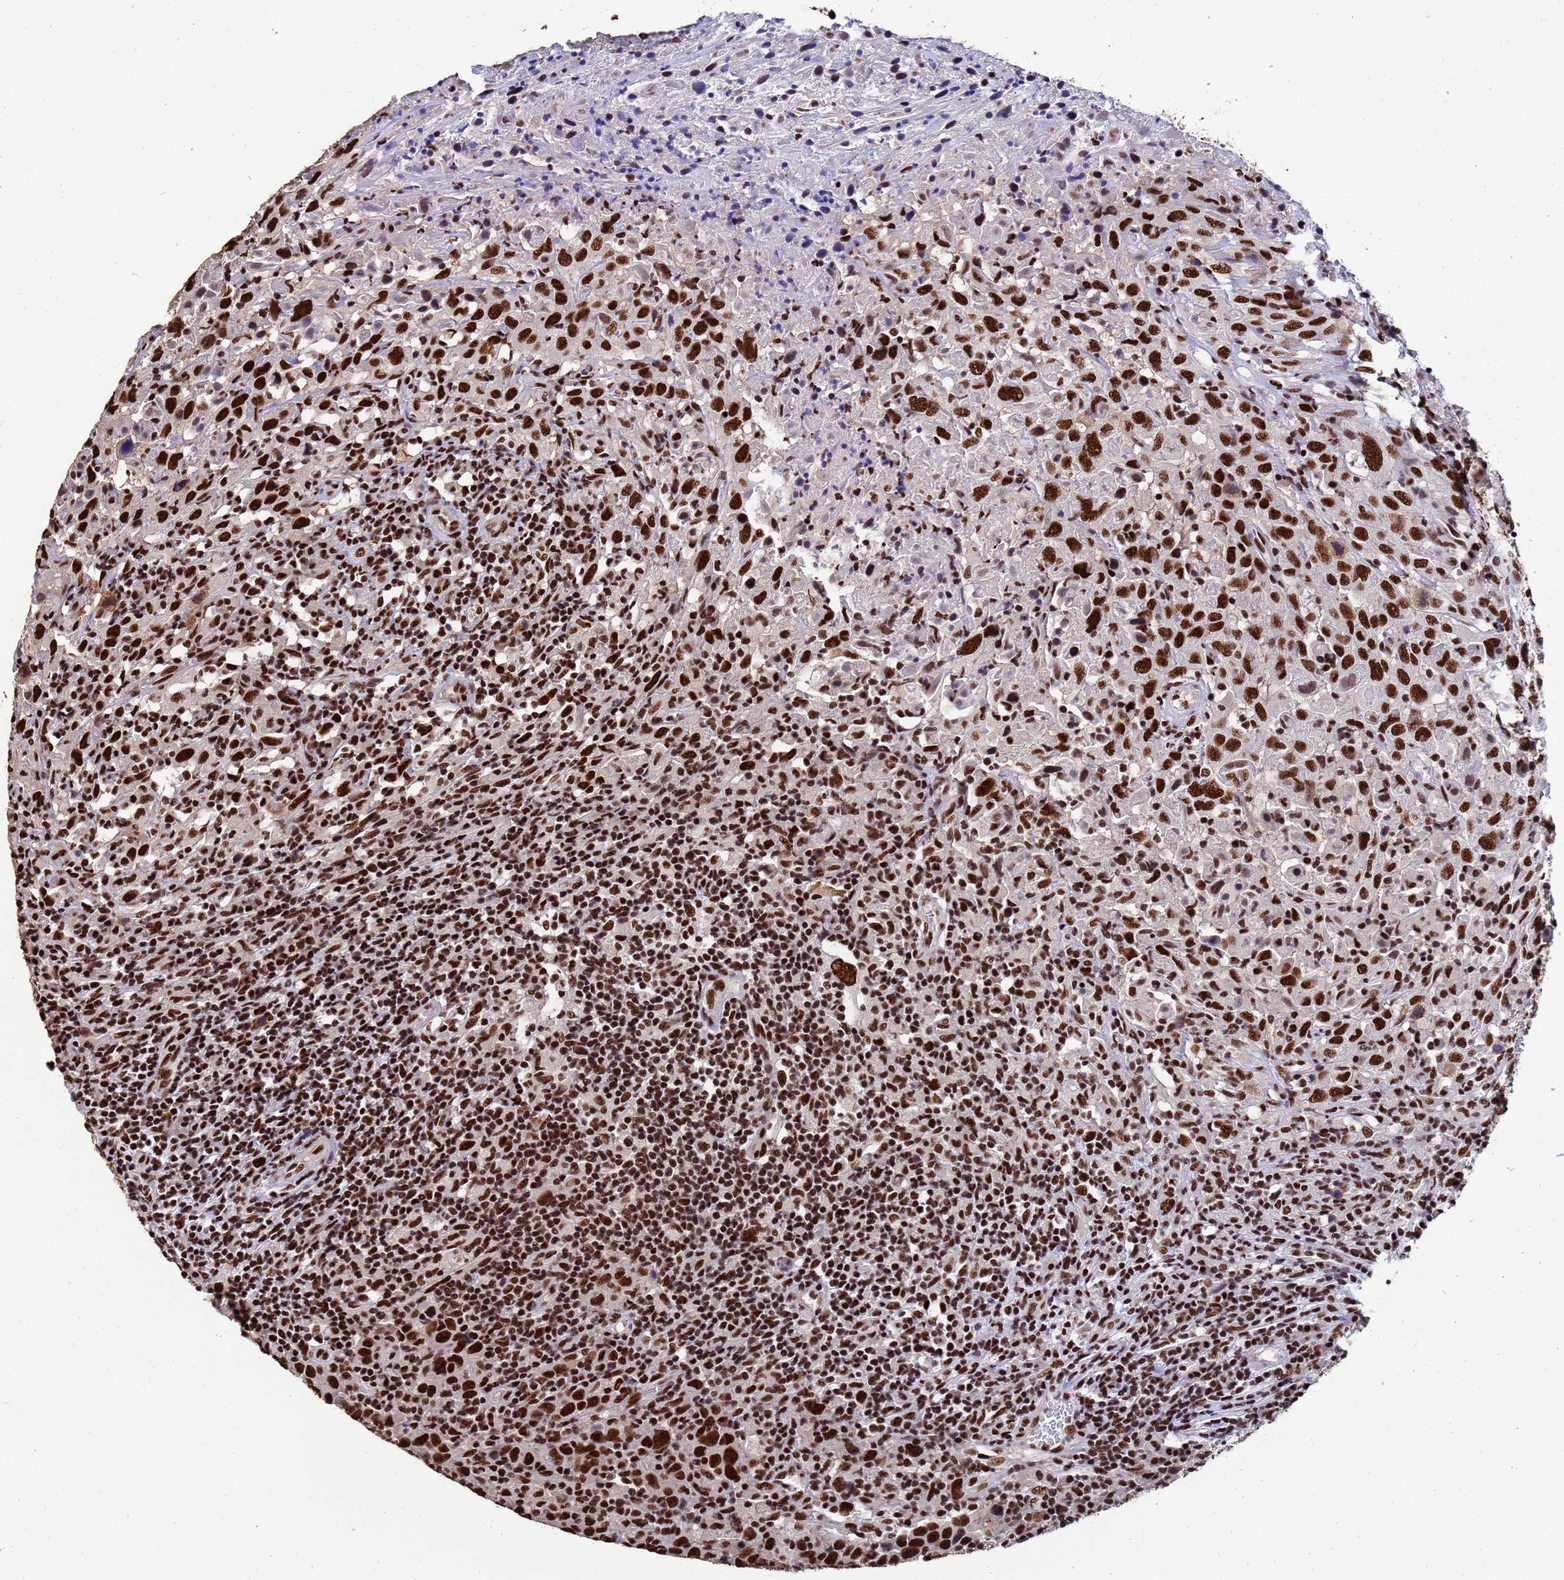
{"staining": {"intensity": "strong", "quantity": ">75%", "location": "nuclear"}, "tissue": "urothelial cancer", "cell_type": "Tumor cells", "image_type": "cancer", "snomed": [{"axis": "morphology", "description": "Urothelial carcinoma, High grade"}, {"axis": "topography", "description": "Urinary bladder"}], "caption": "Urothelial carcinoma (high-grade) stained for a protein exhibits strong nuclear positivity in tumor cells.", "gene": "SF3B2", "patient": {"sex": "male", "age": 61}}